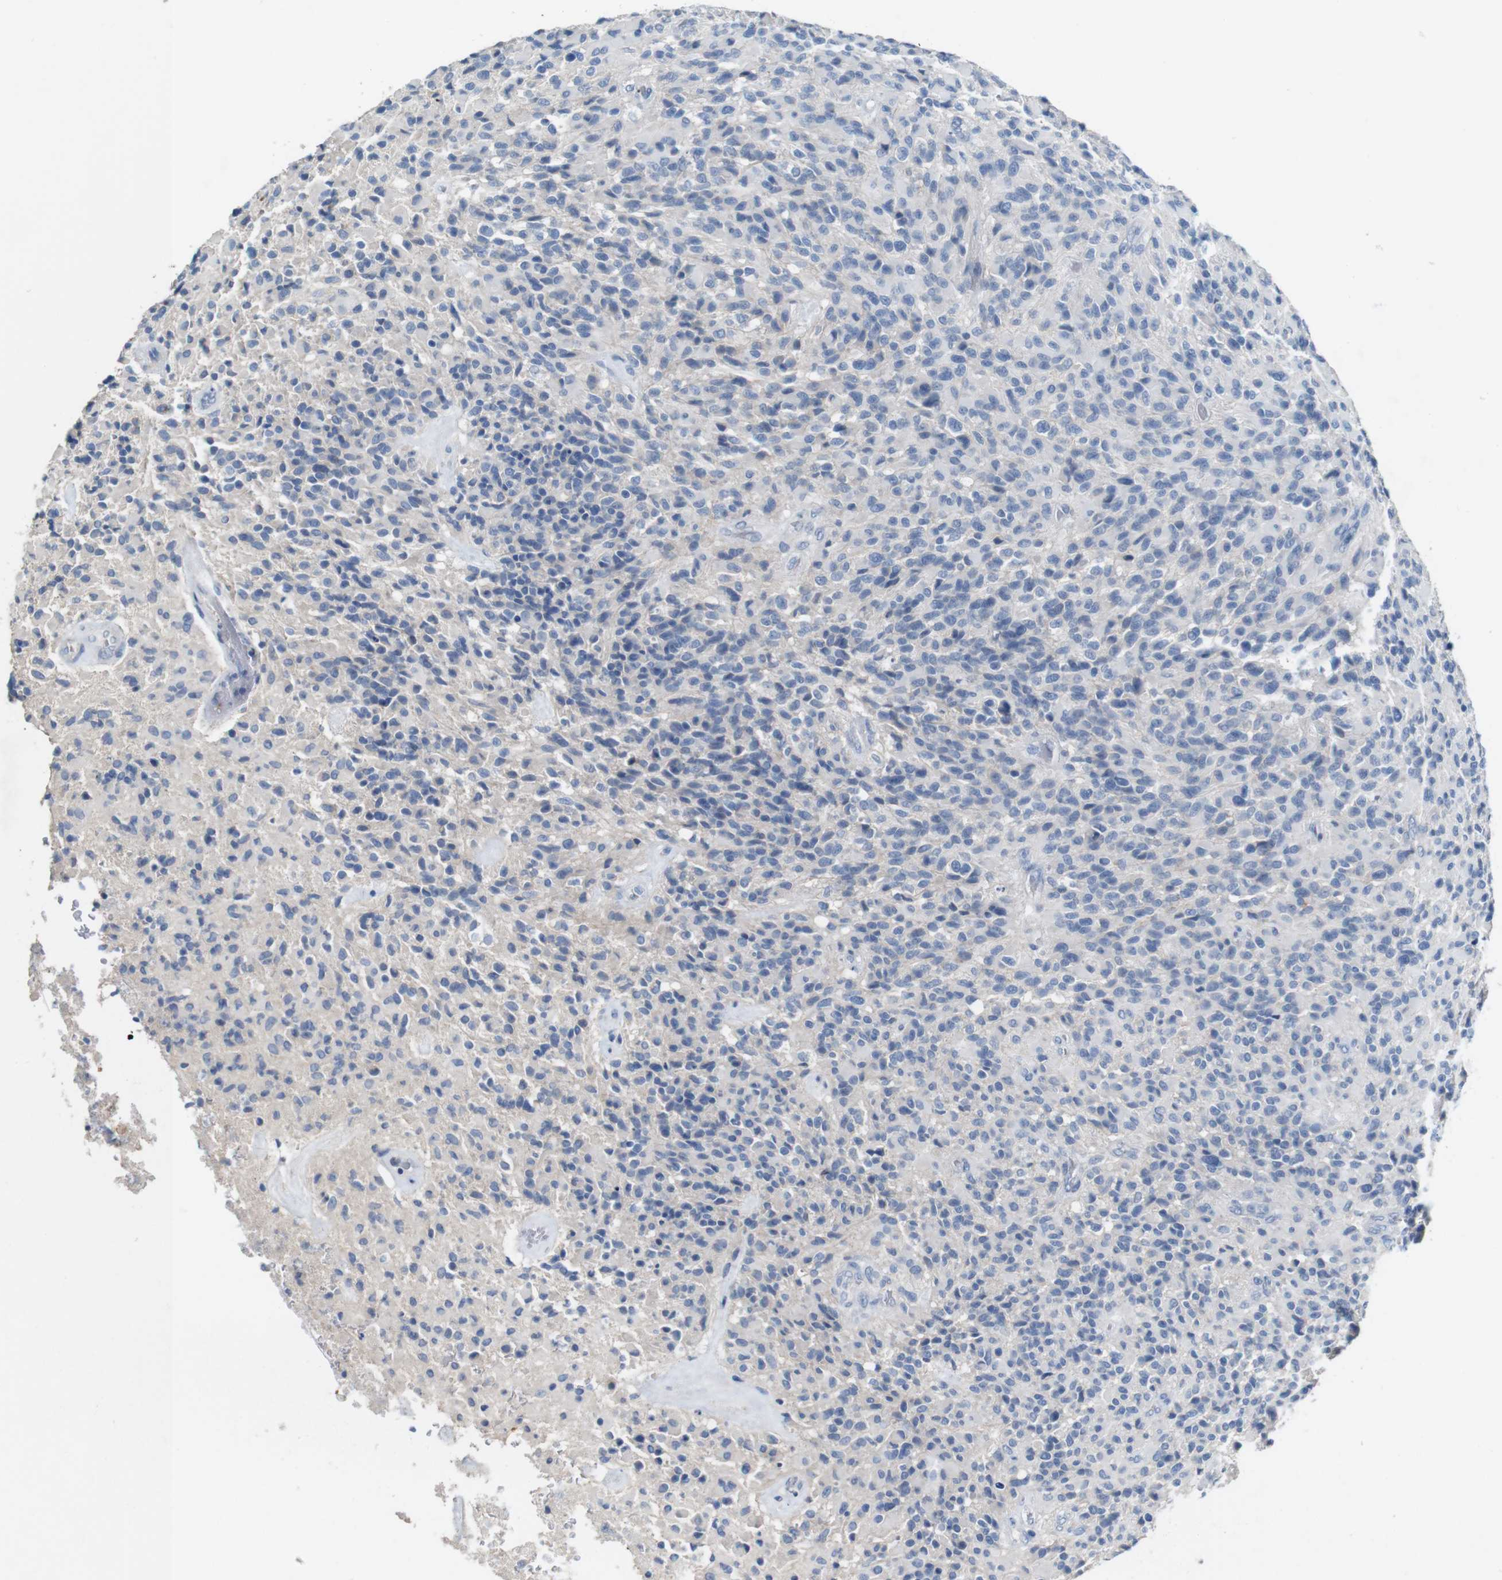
{"staining": {"intensity": "negative", "quantity": "none", "location": "none"}, "tissue": "glioma", "cell_type": "Tumor cells", "image_type": "cancer", "snomed": [{"axis": "morphology", "description": "Glioma, malignant, High grade"}, {"axis": "topography", "description": "Brain"}], "caption": "Tumor cells are negative for protein expression in human high-grade glioma (malignant). Nuclei are stained in blue.", "gene": "IGSF8", "patient": {"sex": "male", "age": 71}}